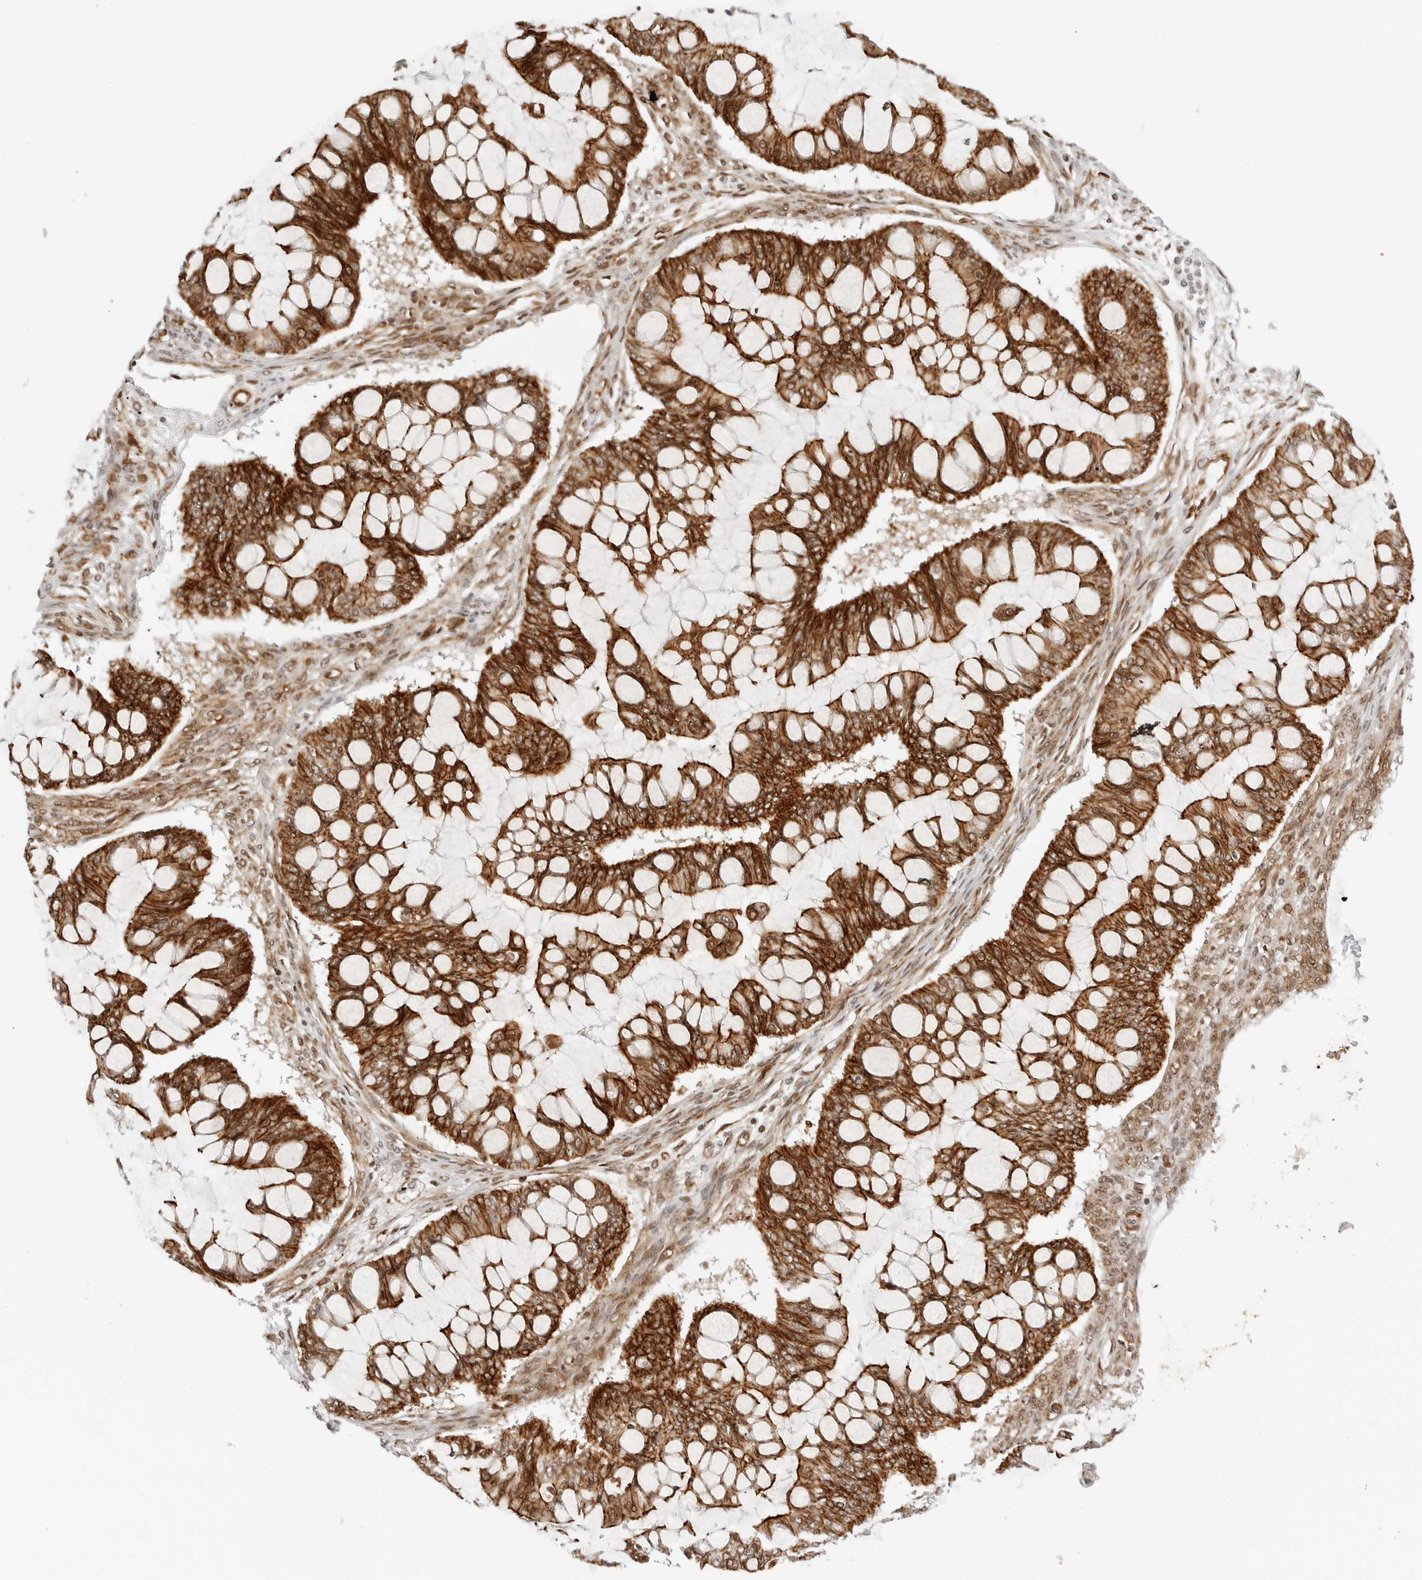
{"staining": {"intensity": "moderate", "quantity": ">75%", "location": "cytoplasmic/membranous,nuclear"}, "tissue": "ovarian cancer", "cell_type": "Tumor cells", "image_type": "cancer", "snomed": [{"axis": "morphology", "description": "Cystadenocarcinoma, mucinous, NOS"}, {"axis": "topography", "description": "Ovary"}], "caption": "Ovarian cancer tissue shows moderate cytoplasmic/membranous and nuclear positivity in about >75% of tumor cells, visualized by immunohistochemistry. (DAB (3,3'-diaminobenzidine) = brown stain, brightfield microscopy at high magnification).", "gene": "ZNF613", "patient": {"sex": "female", "age": 73}}